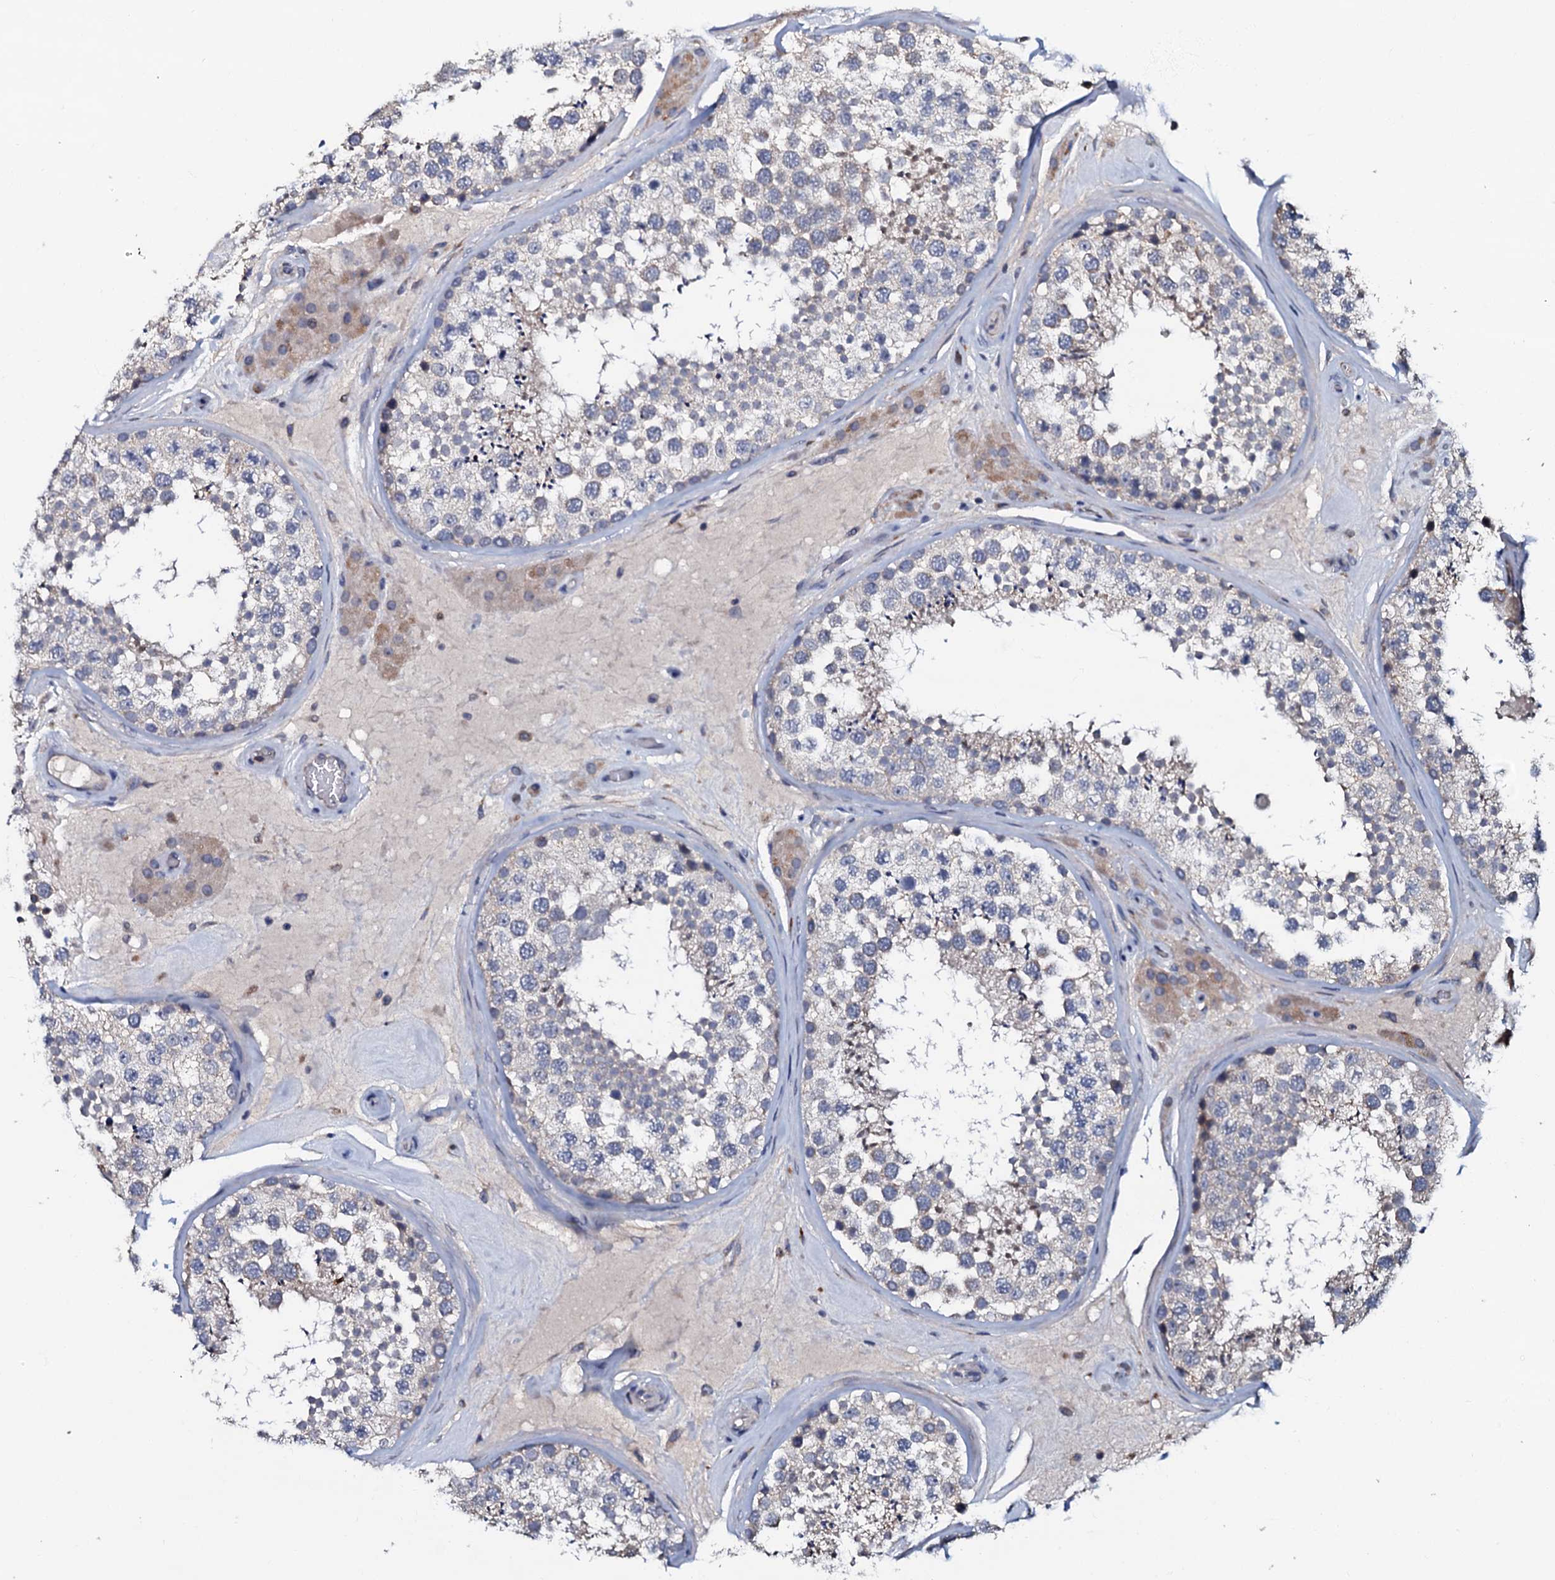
{"staining": {"intensity": "weak", "quantity": "<25%", "location": "cytoplasmic/membranous"}, "tissue": "testis", "cell_type": "Cells in seminiferous ducts", "image_type": "normal", "snomed": [{"axis": "morphology", "description": "Normal tissue, NOS"}, {"axis": "topography", "description": "Testis"}], "caption": "High power microscopy photomicrograph of an IHC image of unremarkable testis, revealing no significant staining in cells in seminiferous ducts.", "gene": "CPNE2", "patient": {"sex": "male", "age": 46}}